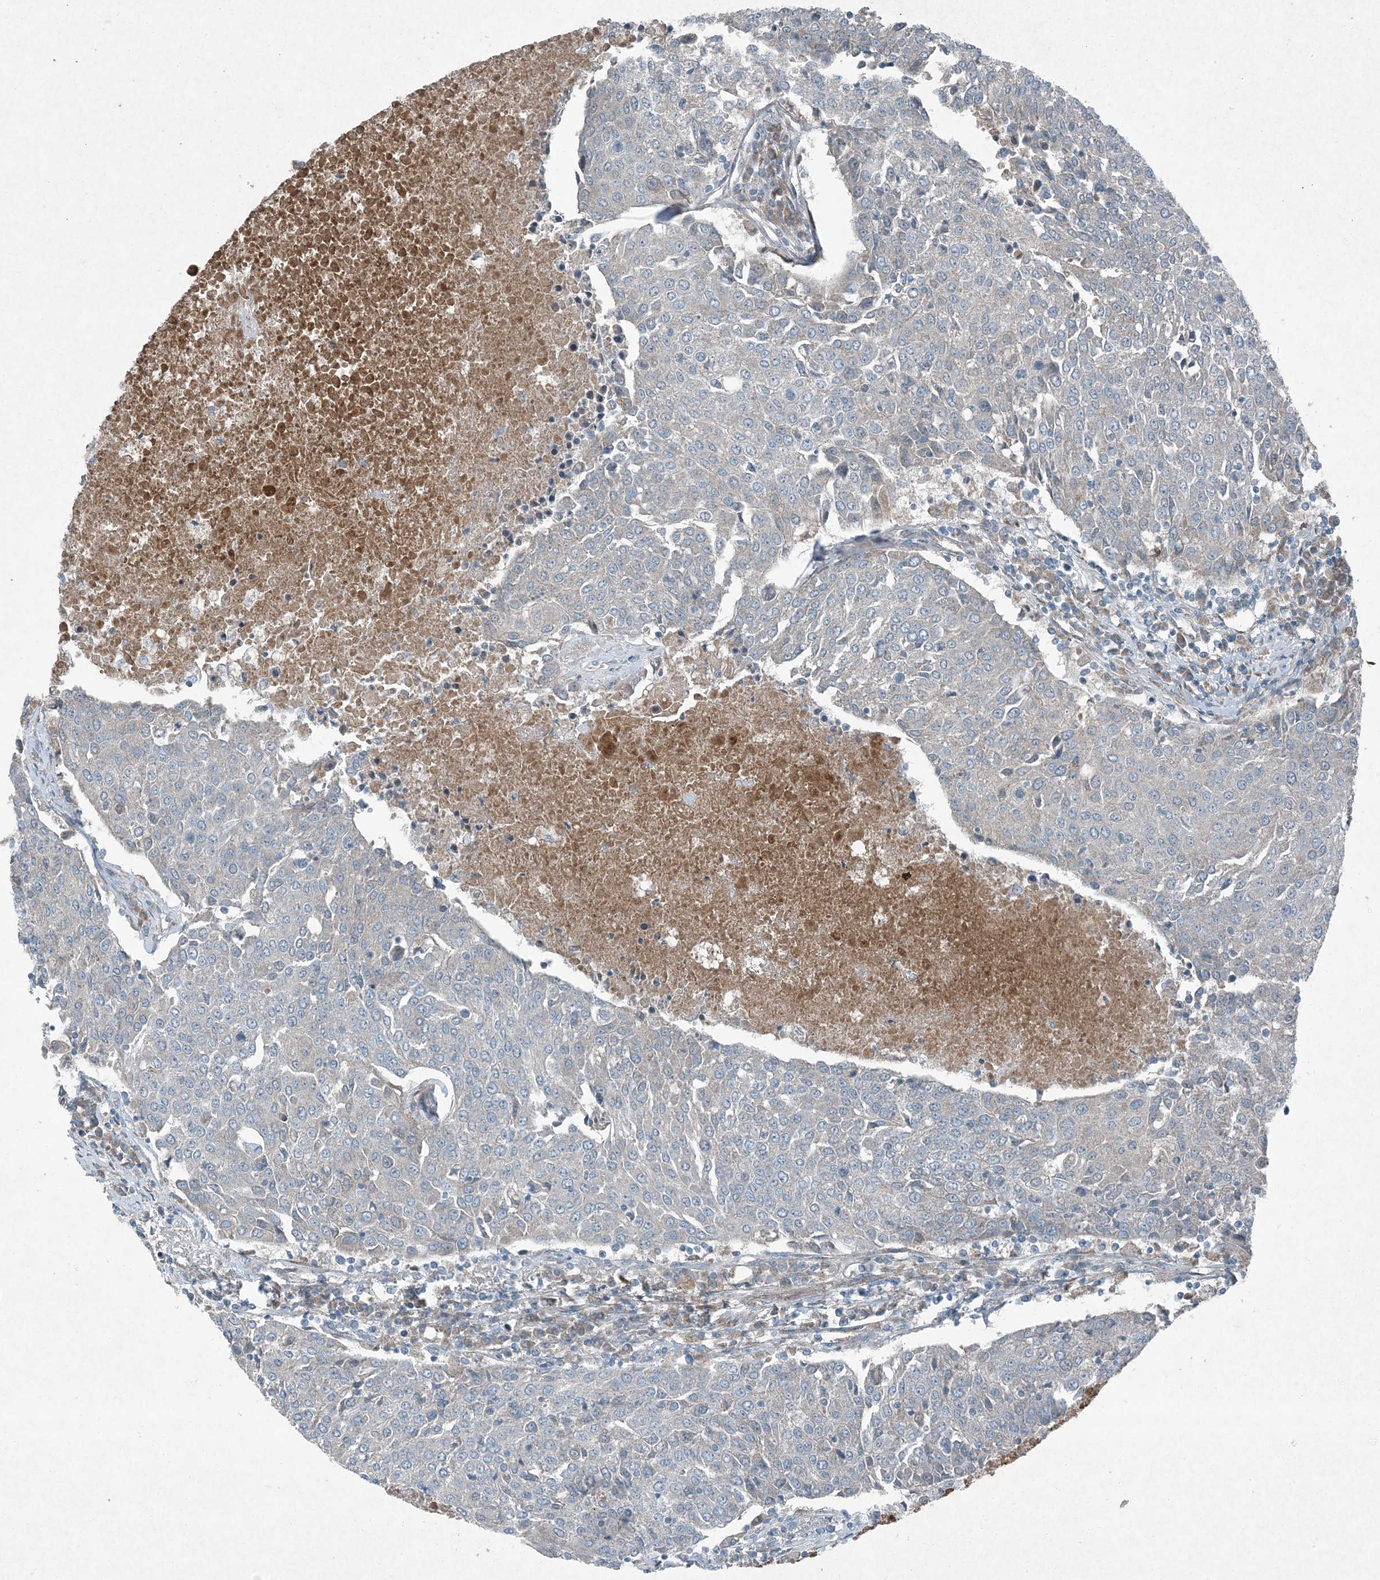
{"staining": {"intensity": "negative", "quantity": "none", "location": "none"}, "tissue": "urothelial cancer", "cell_type": "Tumor cells", "image_type": "cancer", "snomed": [{"axis": "morphology", "description": "Urothelial carcinoma, High grade"}, {"axis": "topography", "description": "Urinary bladder"}], "caption": "Tumor cells show no significant protein expression in urothelial cancer.", "gene": "APOM", "patient": {"sex": "female", "age": 85}}